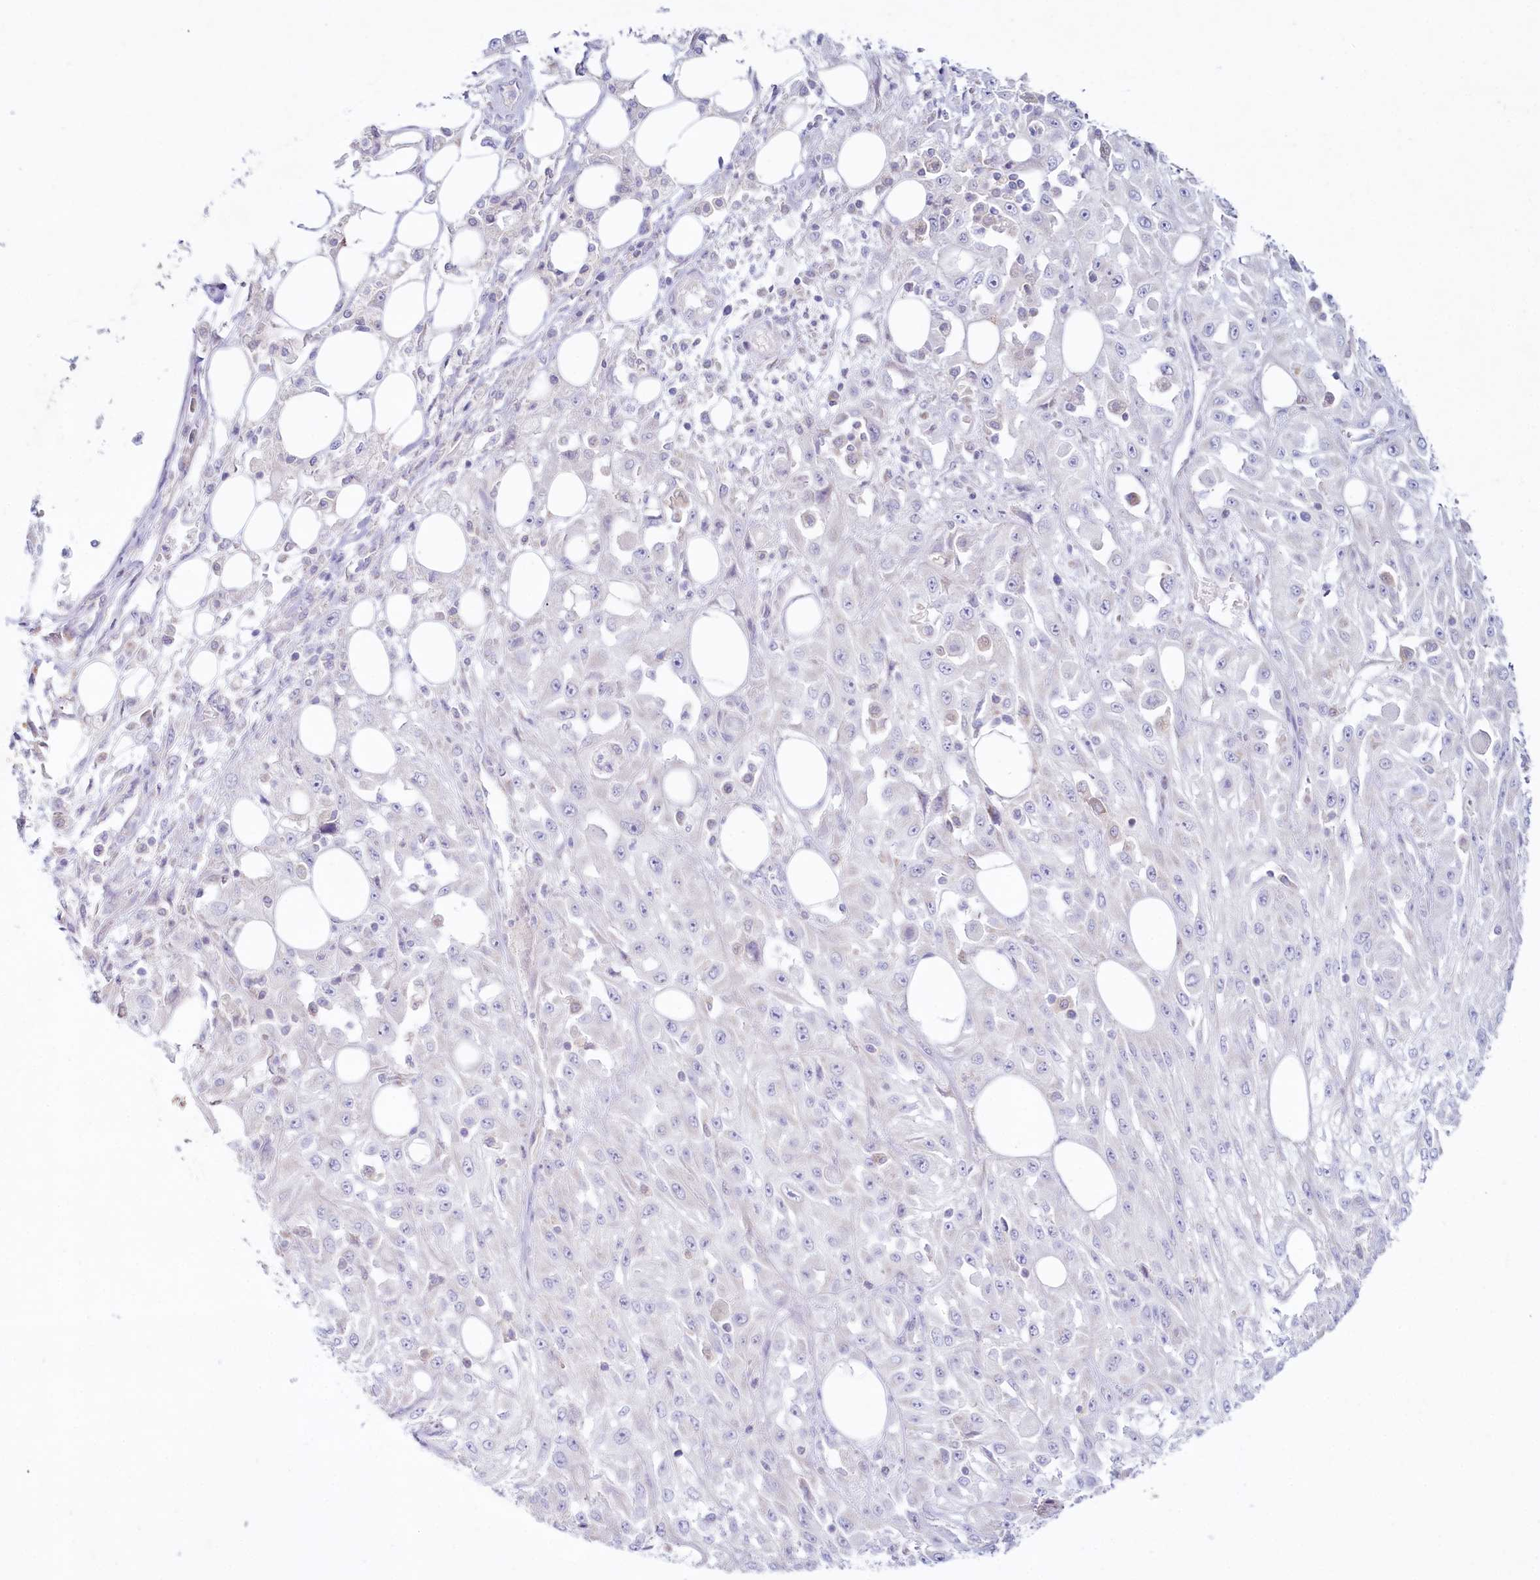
{"staining": {"intensity": "negative", "quantity": "none", "location": "none"}, "tissue": "skin cancer", "cell_type": "Tumor cells", "image_type": "cancer", "snomed": [{"axis": "morphology", "description": "Squamous cell carcinoma, NOS"}, {"axis": "morphology", "description": "Squamous cell carcinoma, metastatic, NOS"}, {"axis": "topography", "description": "Skin"}, {"axis": "topography", "description": "Lymph node"}], "caption": "IHC of human skin cancer (metastatic squamous cell carcinoma) exhibits no expression in tumor cells.", "gene": "PSAPL1", "patient": {"sex": "male", "age": 75}}